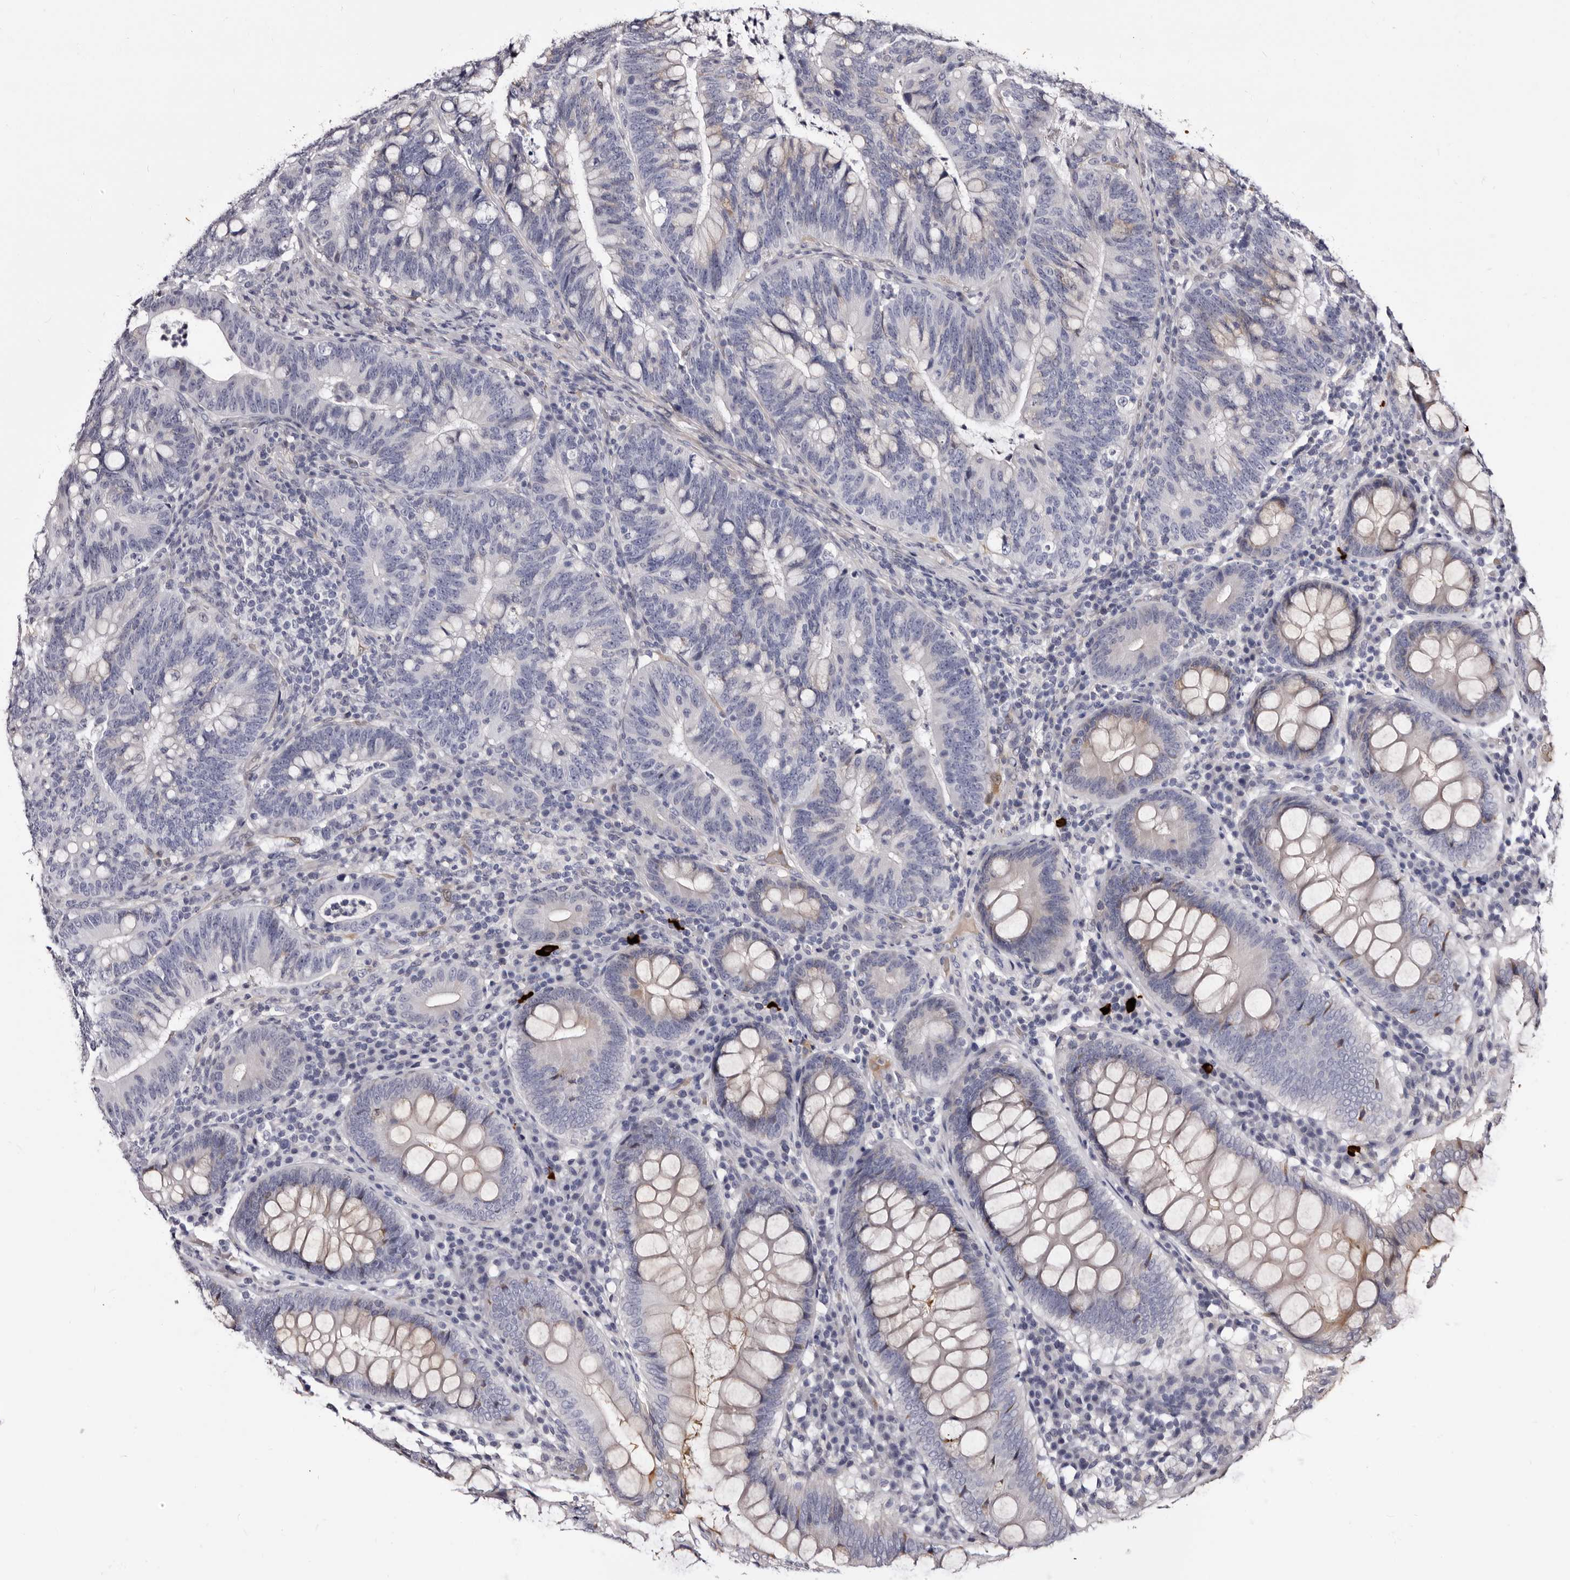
{"staining": {"intensity": "negative", "quantity": "none", "location": "none"}, "tissue": "colorectal cancer", "cell_type": "Tumor cells", "image_type": "cancer", "snomed": [{"axis": "morphology", "description": "Adenocarcinoma, NOS"}, {"axis": "topography", "description": "Colon"}], "caption": "An image of human colorectal cancer is negative for staining in tumor cells.", "gene": "BPGM", "patient": {"sex": "female", "age": 66}}